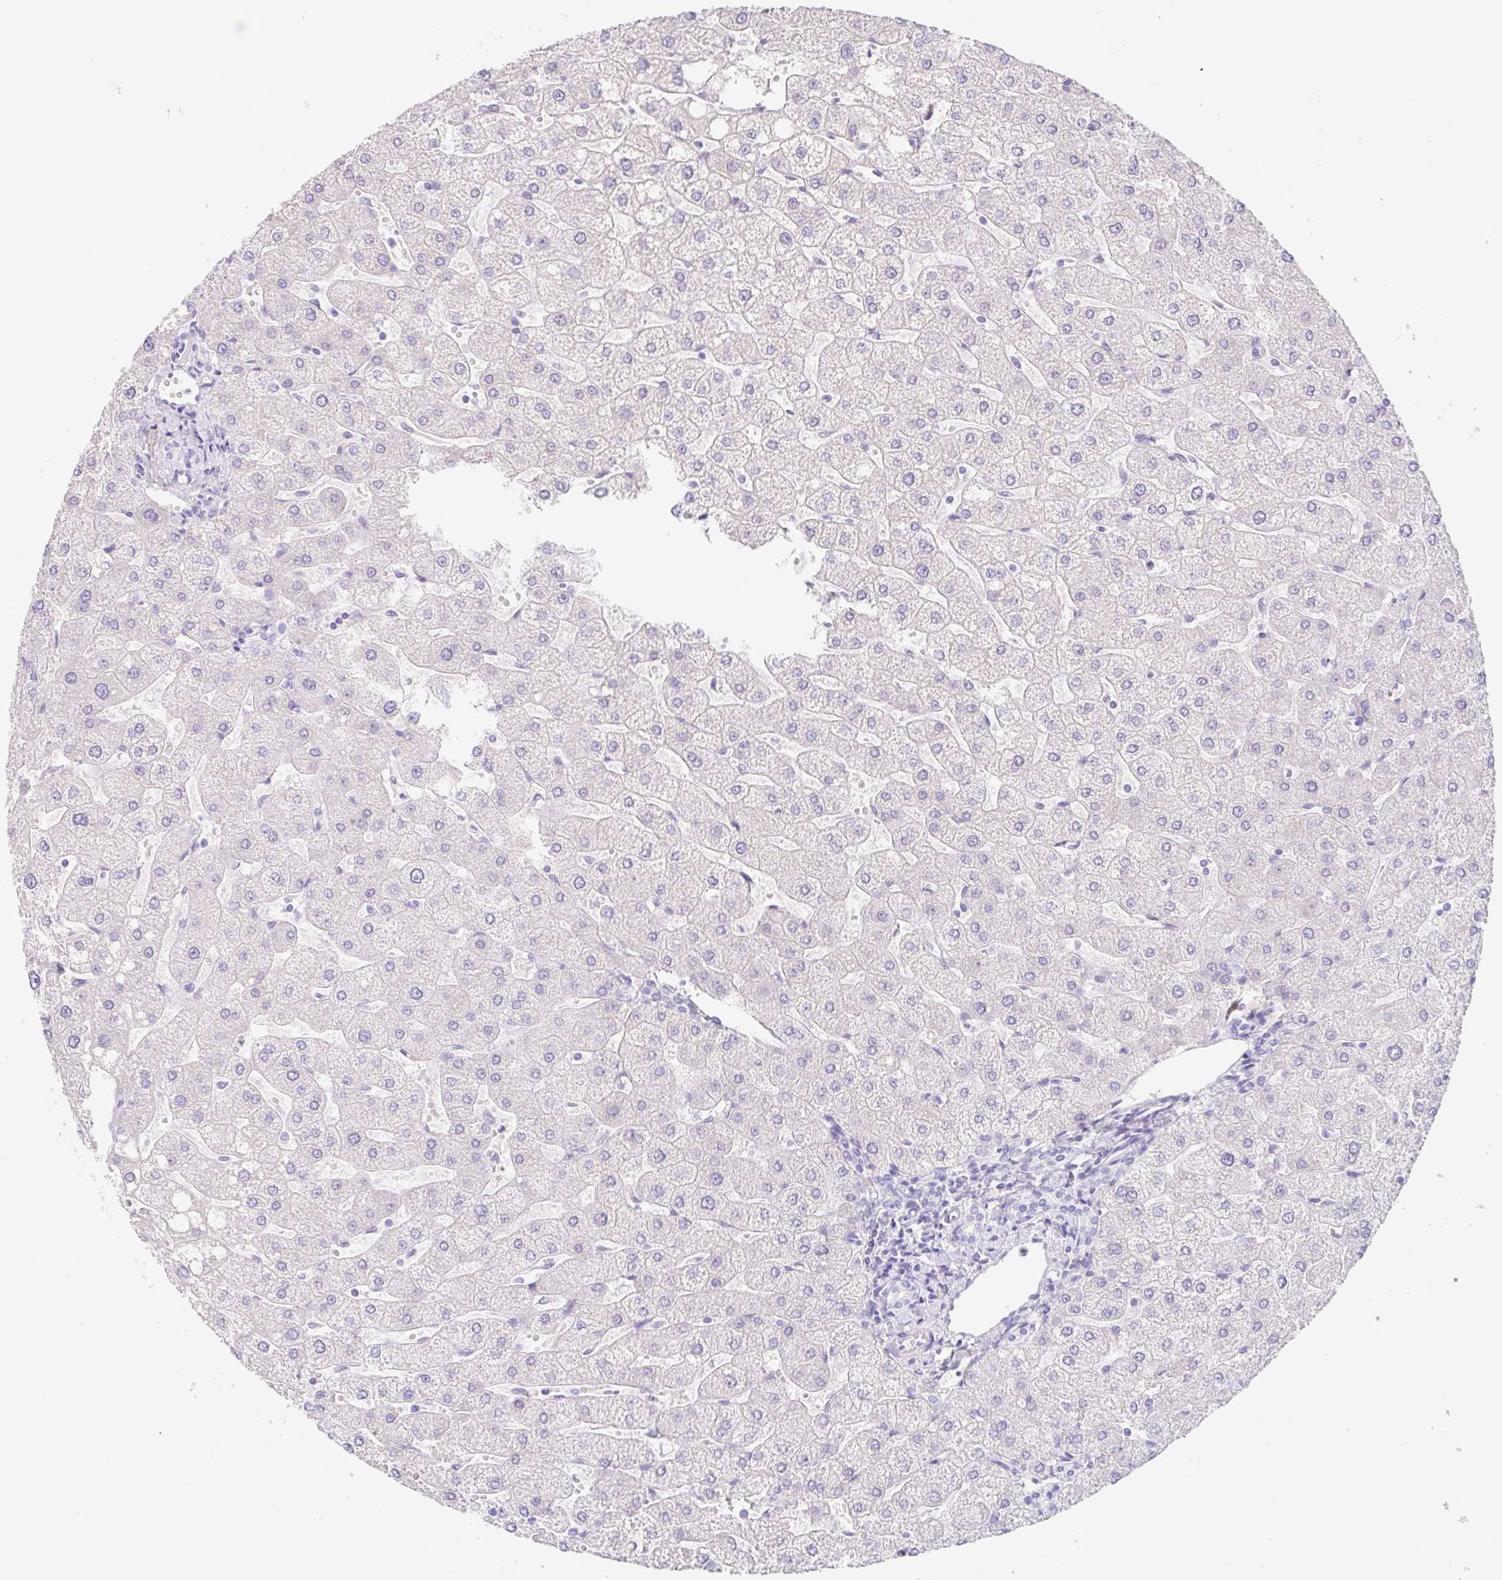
{"staining": {"intensity": "negative", "quantity": "none", "location": "none"}, "tissue": "liver", "cell_type": "Cholangiocytes", "image_type": "normal", "snomed": [{"axis": "morphology", "description": "Normal tissue, NOS"}, {"axis": "topography", "description": "Liver"}], "caption": "High power microscopy histopathology image of an immunohistochemistry (IHC) micrograph of benign liver, revealing no significant staining in cholangiocytes. (IHC, brightfield microscopy, high magnification).", "gene": "KLK8", "patient": {"sex": "male", "age": 67}}